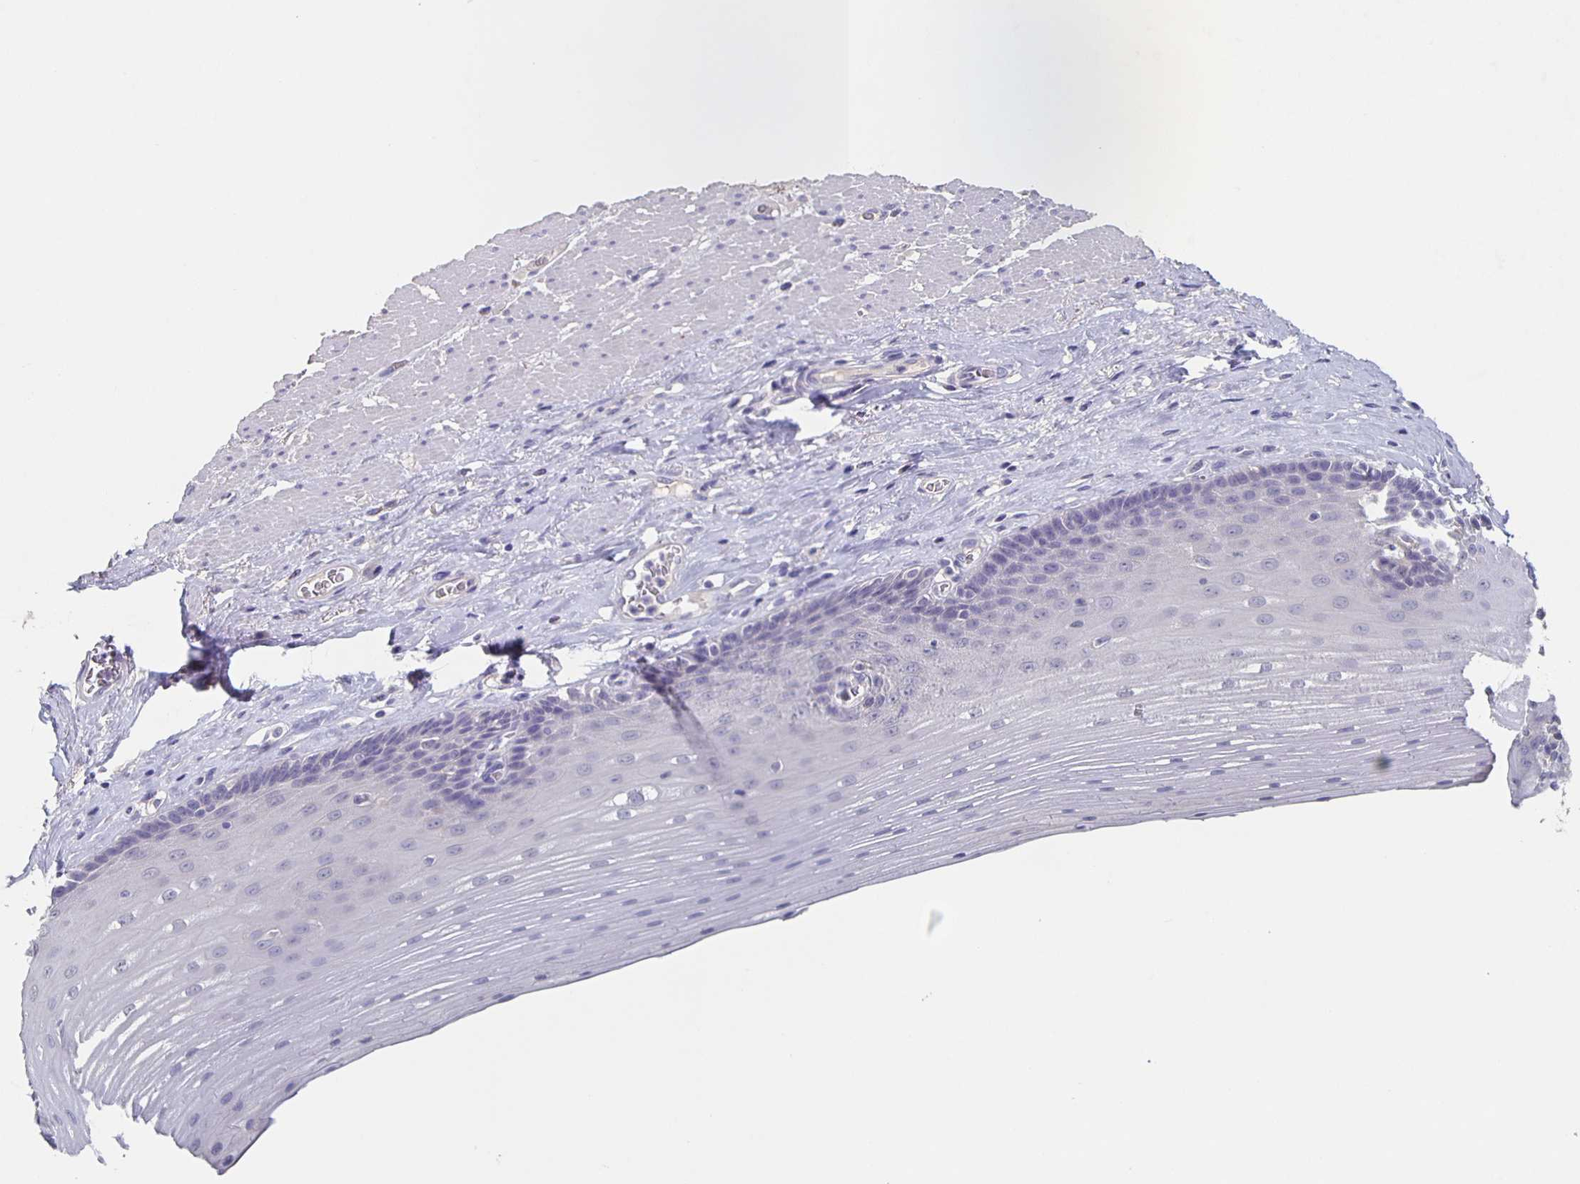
{"staining": {"intensity": "negative", "quantity": "none", "location": "none"}, "tissue": "esophagus", "cell_type": "Squamous epithelial cells", "image_type": "normal", "snomed": [{"axis": "morphology", "description": "Normal tissue, NOS"}, {"axis": "topography", "description": "Esophagus"}], "caption": "Histopathology image shows no significant protein staining in squamous epithelial cells of unremarkable esophagus. (Brightfield microscopy of DAB immunohistochemistry at high magnification).", "gene": "CACNA2D2", "patient": {"sex": "male", "age": 62}}